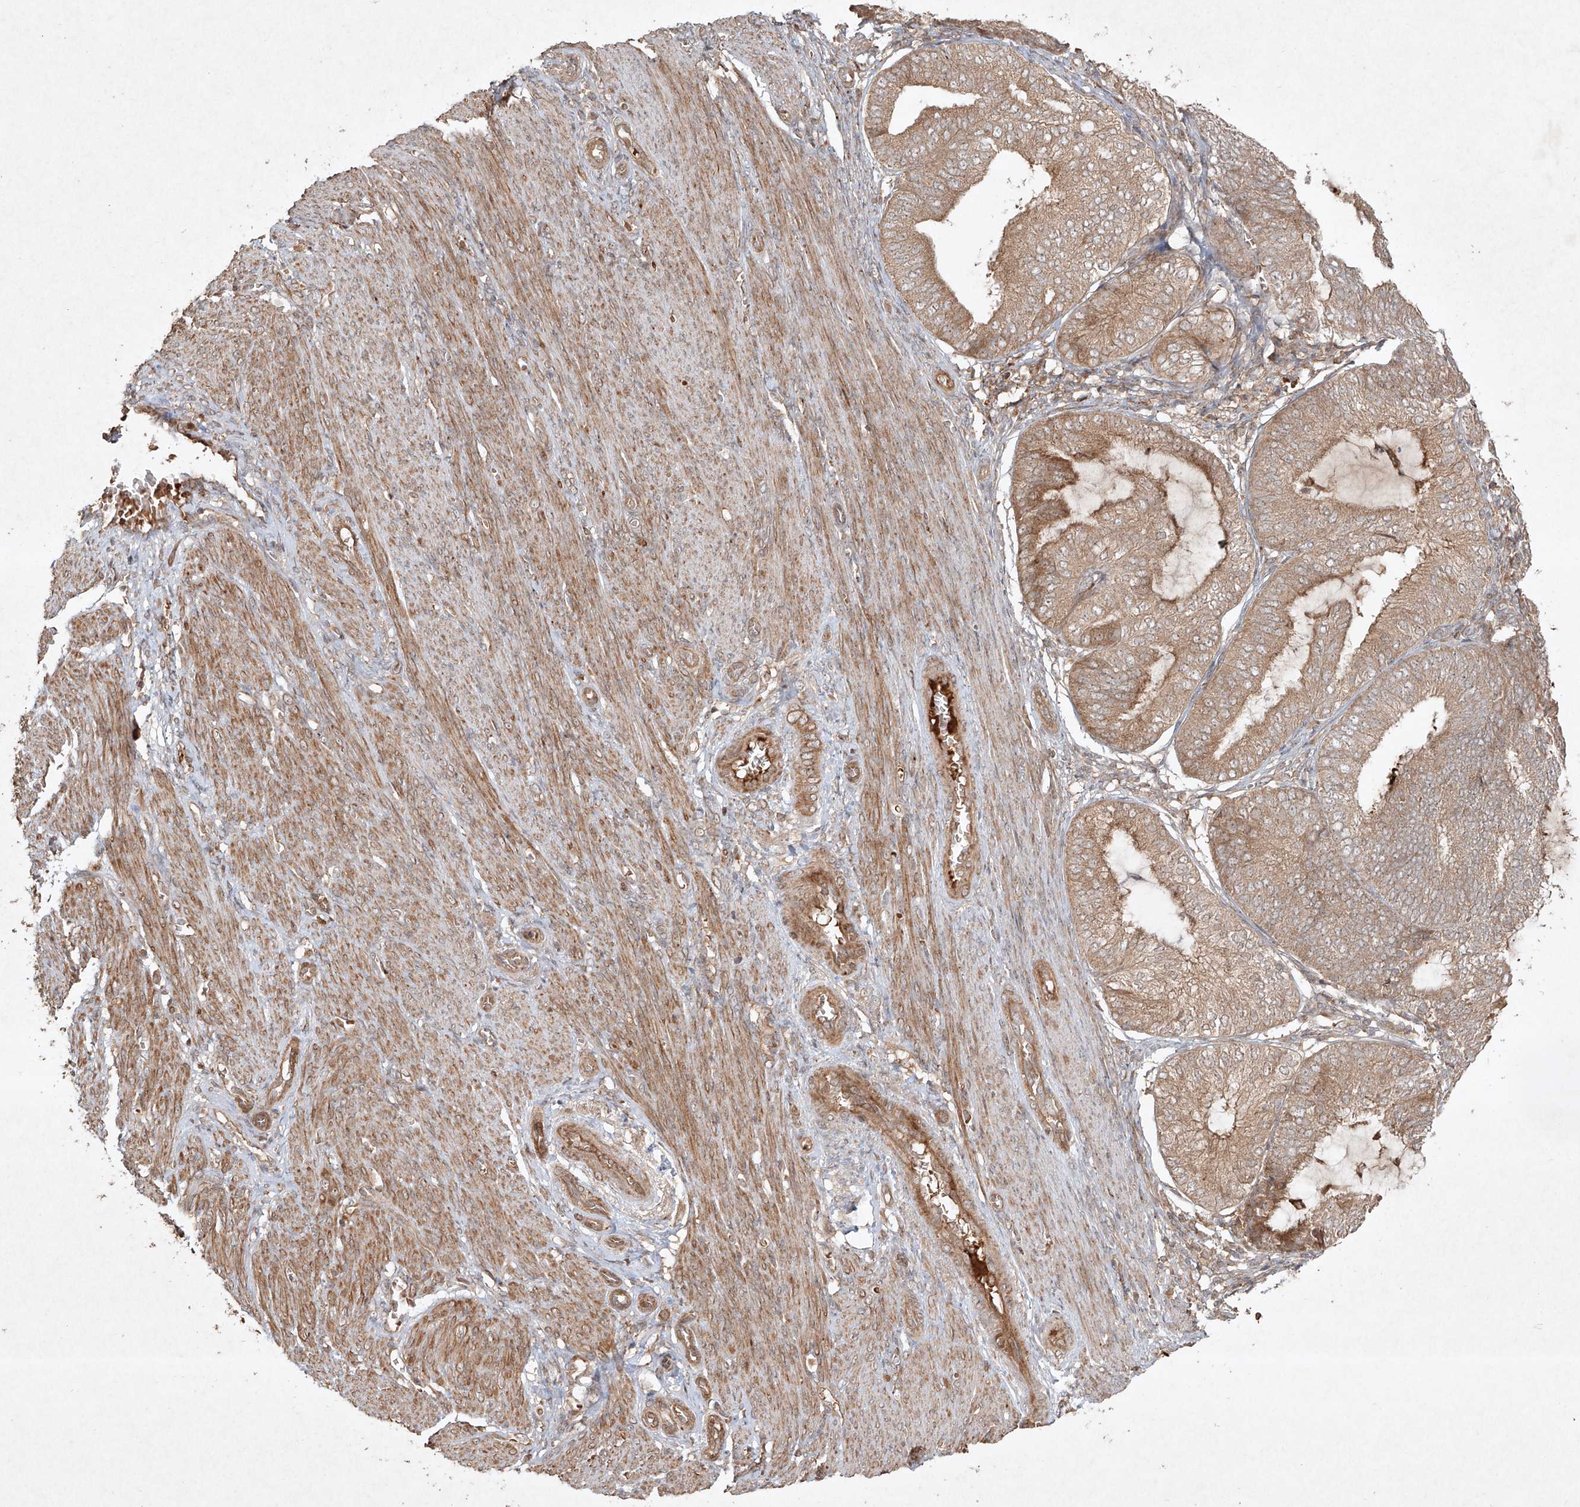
{"staining": {"intensity": "moderate", "quantity": ">75%", "location": "cytoplasmic/membranous"}, "tissue": "endometrial cancer", "cell_type": "Tumor cells", "image_type": "cancer", "snomed": [{"axis": "morphology", "description": "Adenocarcinoma, NOS"}, {"axis": "topography", "description": "Endometrium"}], "caption": "A brown stain labels moderate cytoplasmic/membranous staining of a protein in human endometrial cancer (adenocarcinoma) tumor cells.", "gene": "CYYR1", "patient": {"sex": "female", "age": 81}}